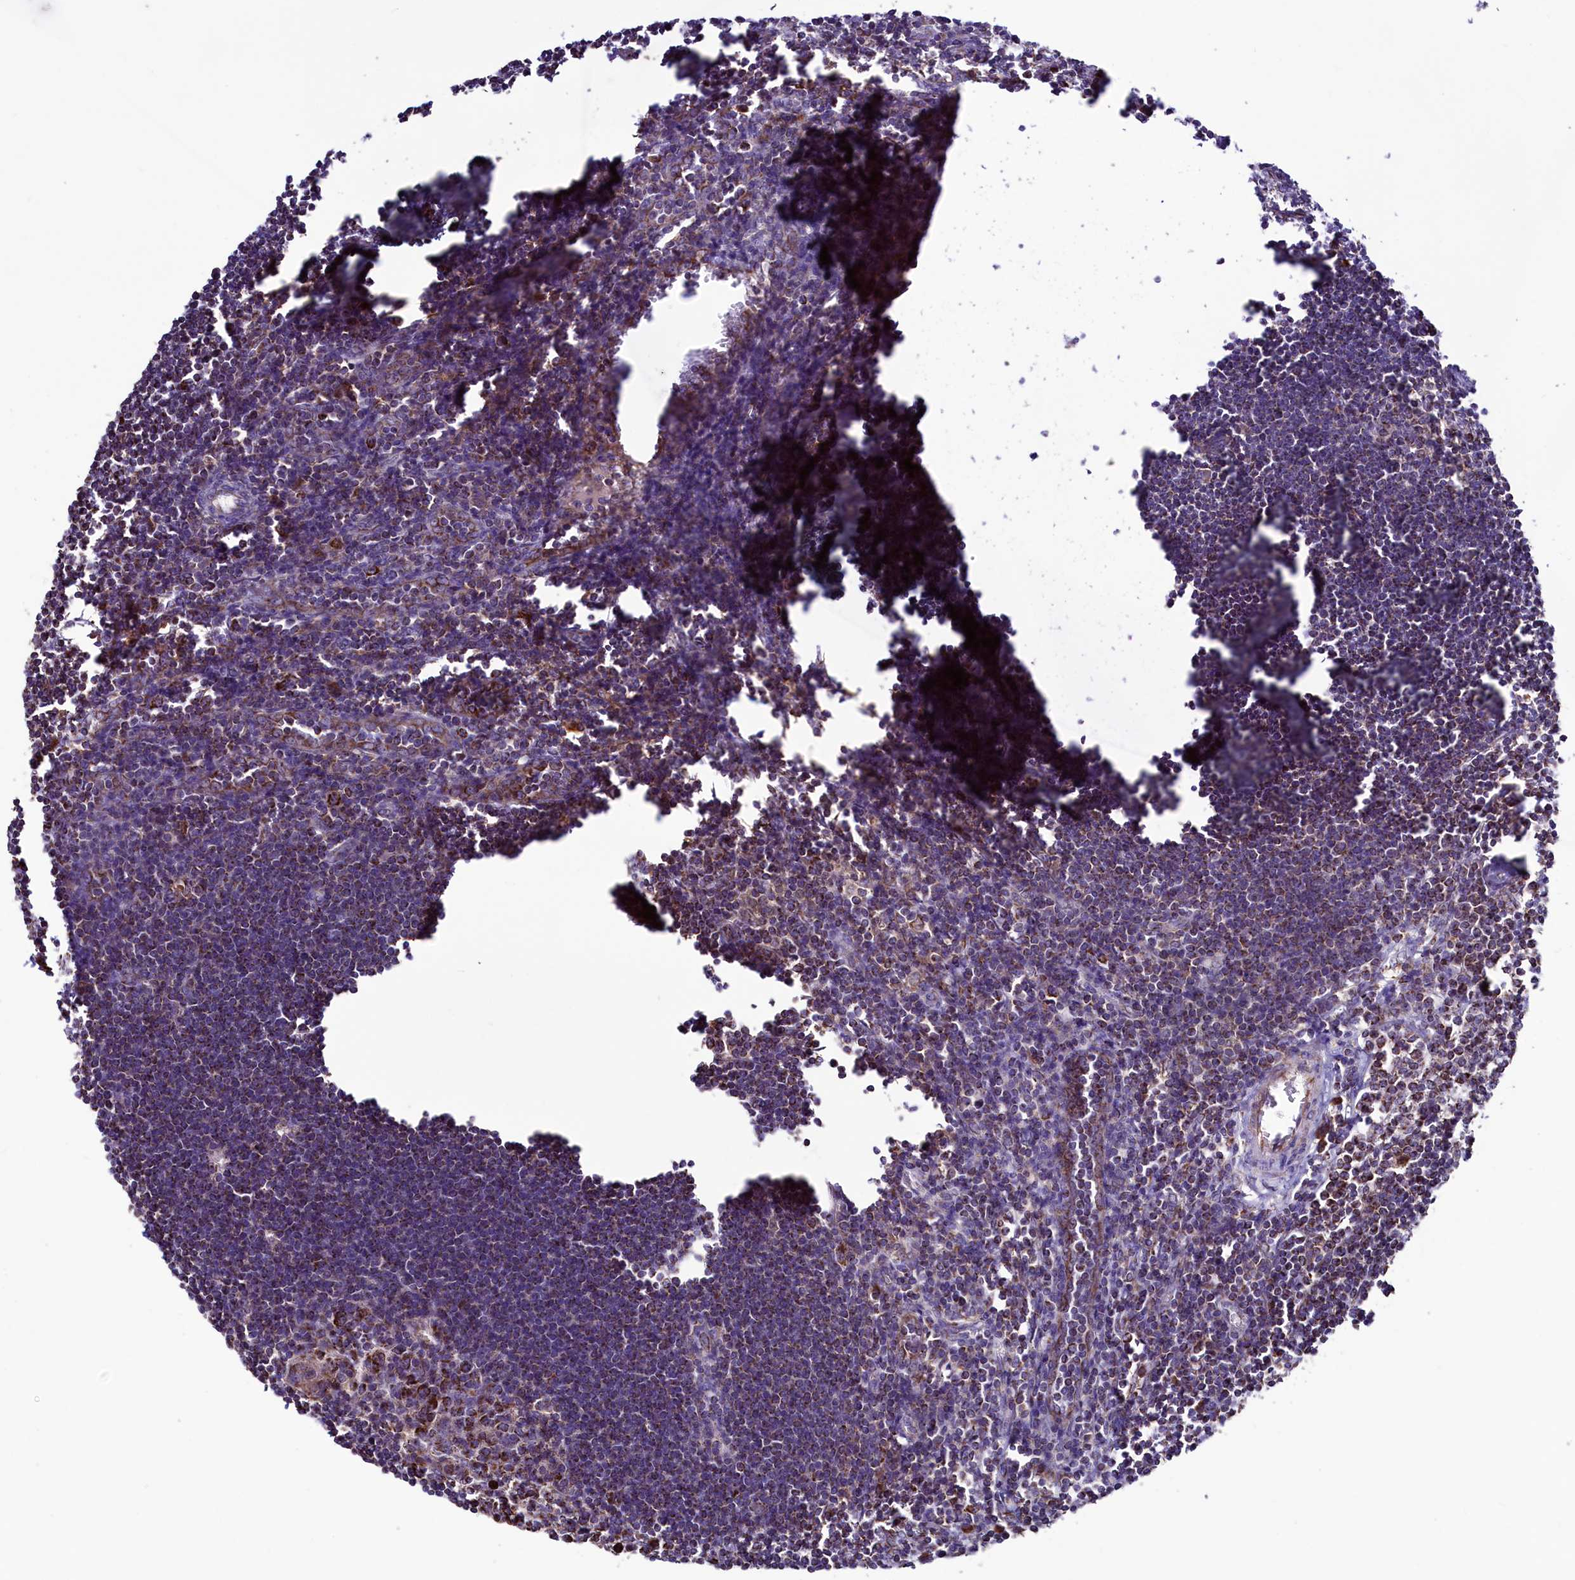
{"staining": {"intensity": "strong", "quantity": "25%-75%", "location": "cytoplasmic/membranous"}, "tissue": "lymph node", "cell_type": "Germinal center cells", "image_type": "normal", "snomed": [{"axis": "morphology", "description": "Normal tissue, NOS"}, {"axis": "morphology", "description": "Malignant melanoma, Metastatic site"}, {"axis": "topography", "description": "Lymph node"}], "caption": "Strong cytoplasmic/membranous staining is present in approximately 25%-75% of germinal center cells in unremarkable lymph node. (Brightfield microscopy of DAB IHC at high magnification).", "gene": "STARD5", "patient": {"sex": "male", "age": 41}}